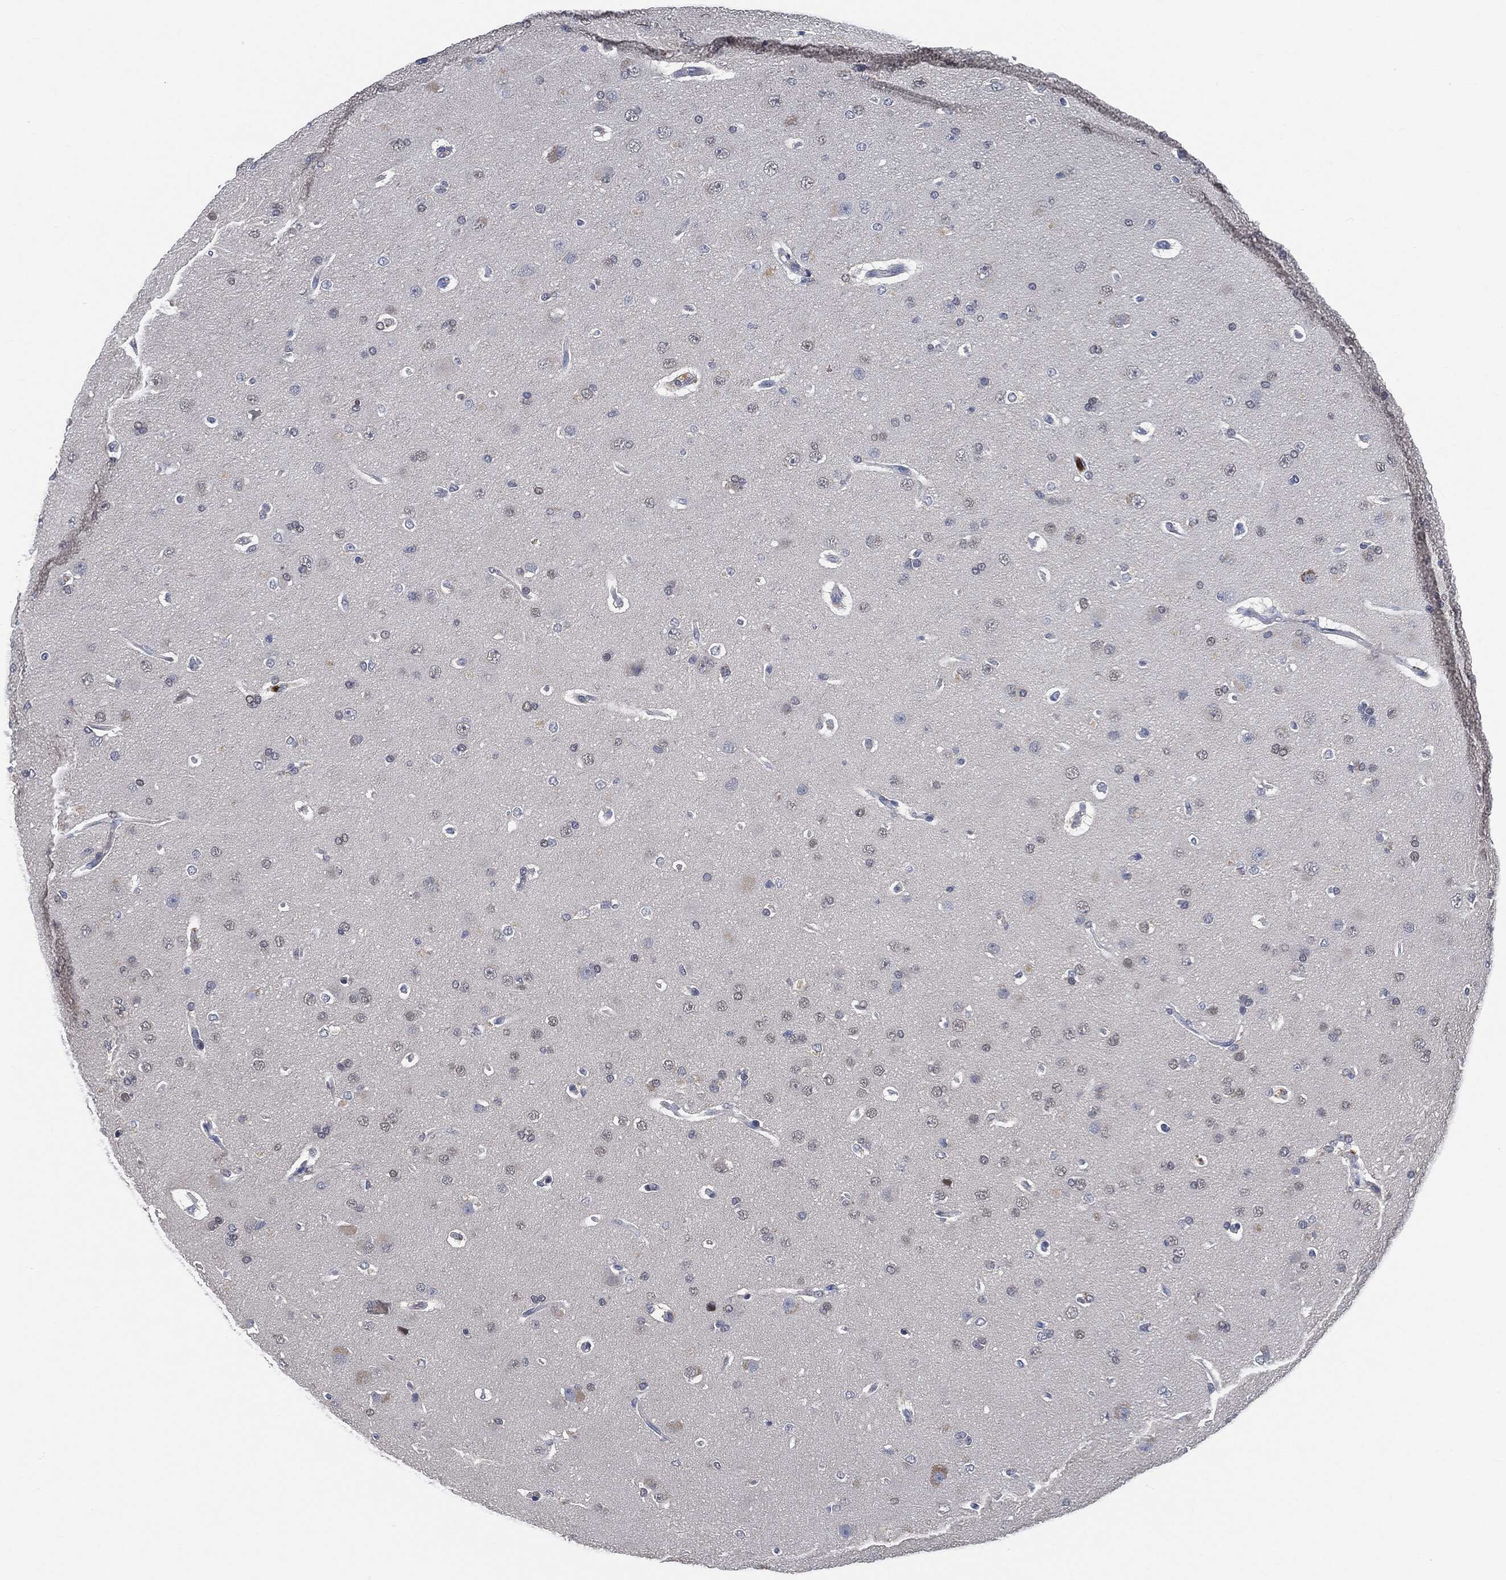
{"staining": {"intensity": "negative", "quantity": "none", "location": "none"}, "tissue": "glioma", "cell_type": "Tumor cells", "image_type": "cancer", "snomed": [{"axis": "morphology", "description": "Glioma, malignant, NOS"}, {"axis": "topography", "description": "Cerebral cortex"}], "caption": "Glioma was stained to show a protein in brown. There is no significant positivity in tumor cells. The staining was performed using DAB (3,3'-diaminobenzidine) to visualize the protein expression in brown, while the nuclei were stained in blue with hematoxylin (Magnification: 20x).", "gene": "VSIG4", "patient": {"sex": "male", "age": 58}}